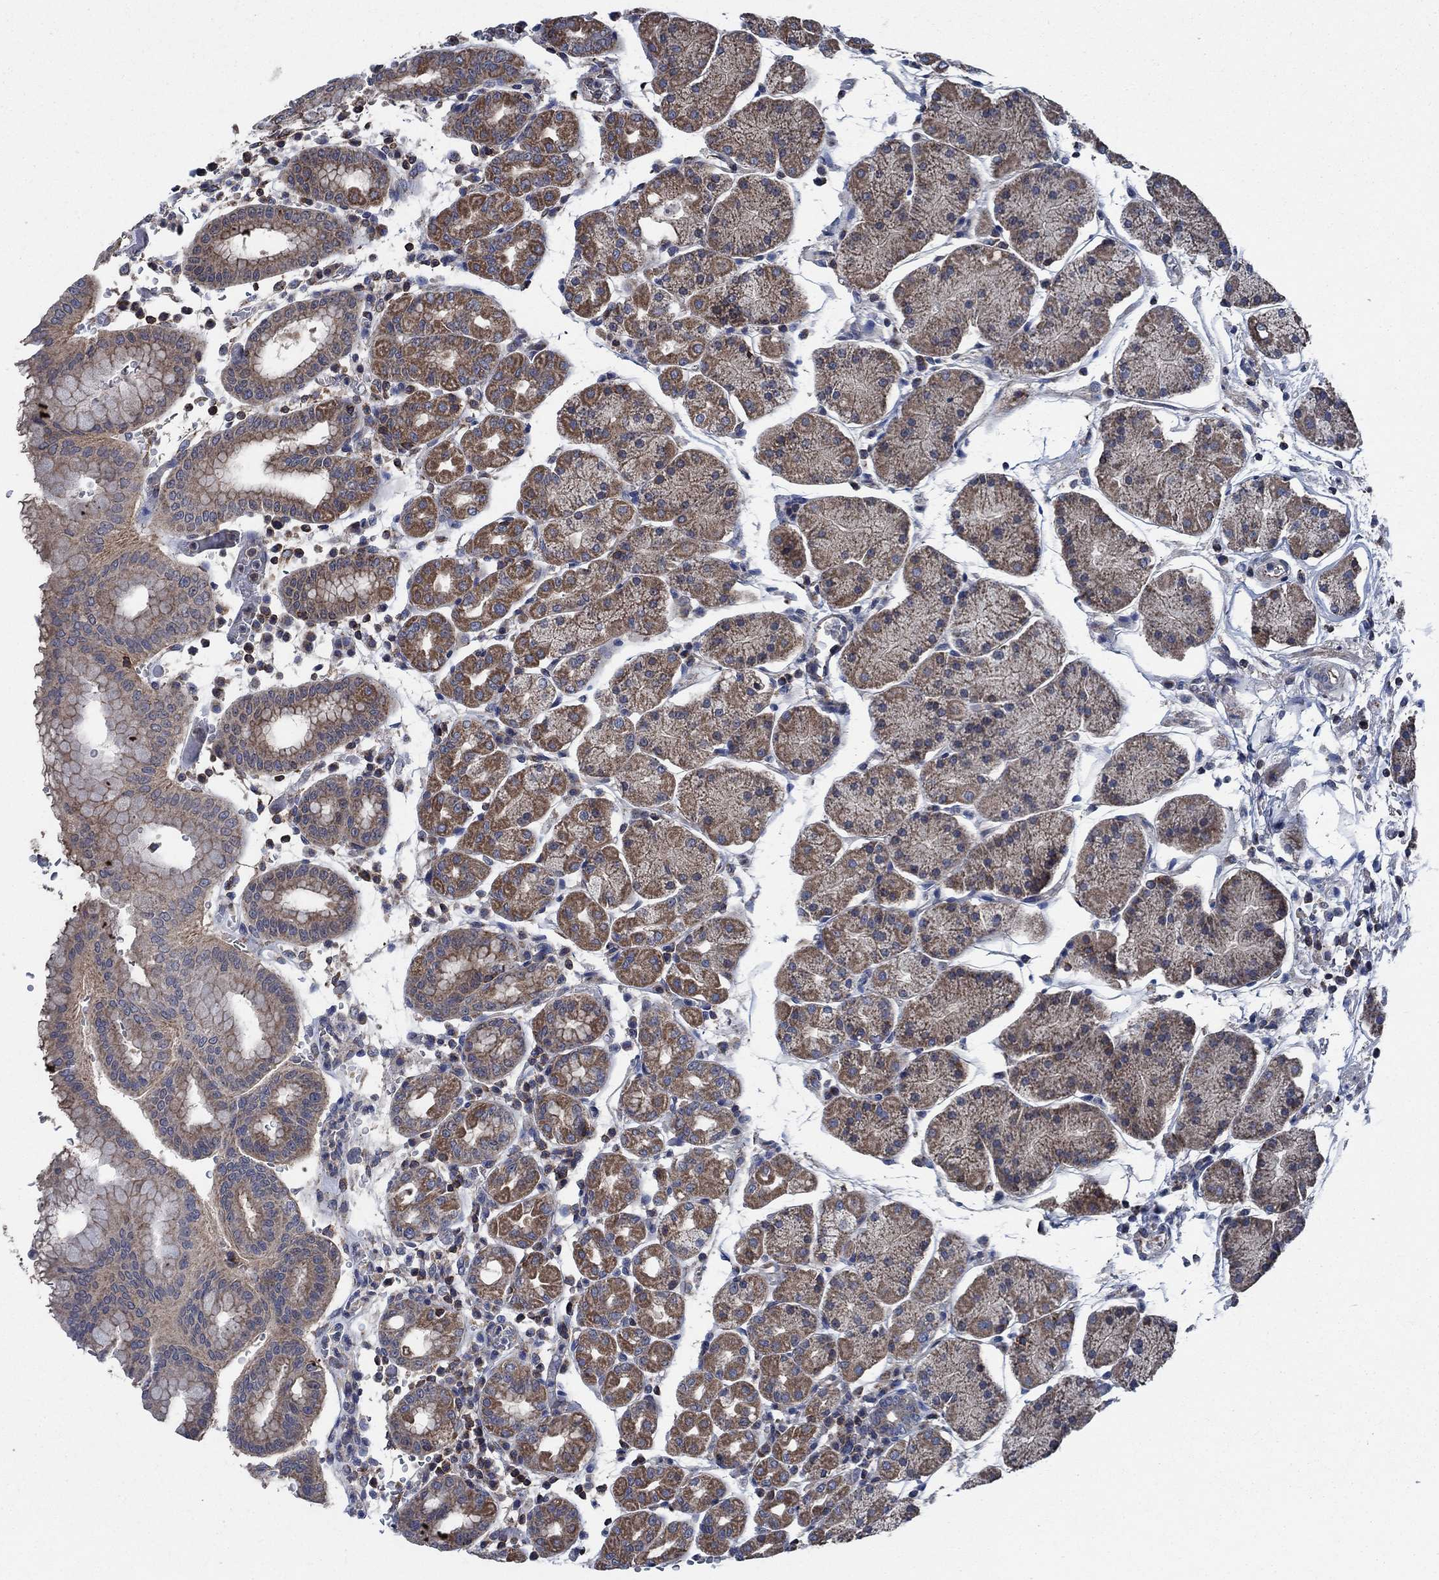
{"staining": {"intensity": "moderate", "quantity": "<25%", "location": "cytoplasmic/membranous"}, "tissue": "stomach", "cell_type": "Glandular cells", "image_type": "normal", "snomed": [{"axis": "morphology", "description": "Normal tissue, NOS"}, {"axis": "topography", "description": "Stomach"}], "caption": "An immunohistochemistry (IHC) photomicrograph of normal tissue is shown. Protein staining in brown labels moderate cytoplasmic/membranous positivity in stomach within glandular cells.", "gene": "STXBP6", "patient": {"sex": "male", "age": 54}}